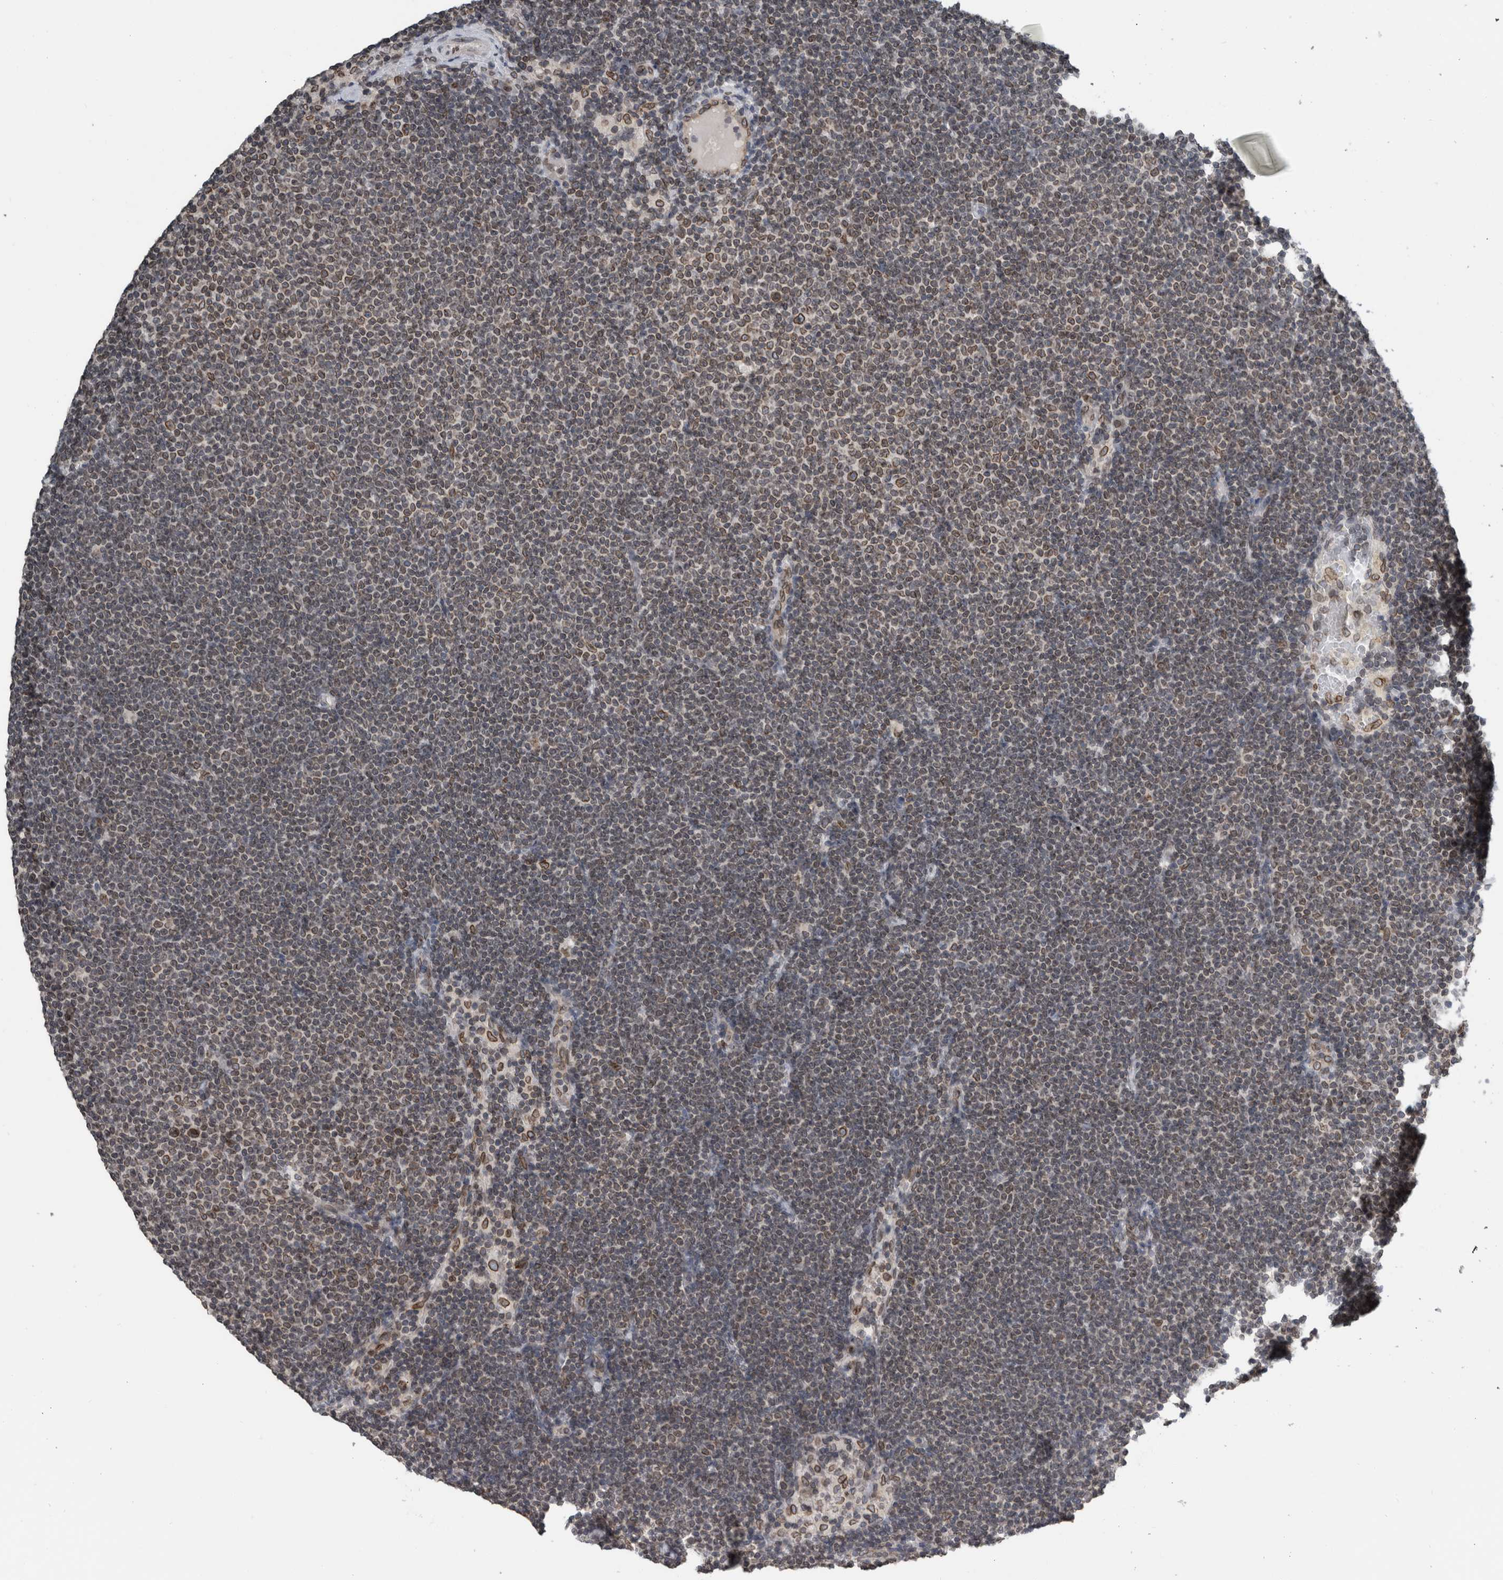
{"staining": {"intensity": "moderate", "quantity": "25%-75%", "location": "cytoplasmic/membranous,nuclear"}, "tissue": "lymphoma", "cell_type": "Tumor cells", "image_type": "cancer", "snomed": [{"axis": "morphology", "description": "Malignant lymphoma, non-Hodgkin's type, Low grade"}, {"axis": "topography", "description": "Lymph node"}], "caption": "Moderate cytoplasmic/membranous and nuclear staining for a protein is identified in about 25%-75% of tumor cells of low-grade malignant lymphoma, non-Hodgkin's type using IHC.", "gene": "RANBP2", "patient": {"sex": "female", "age": 53}}